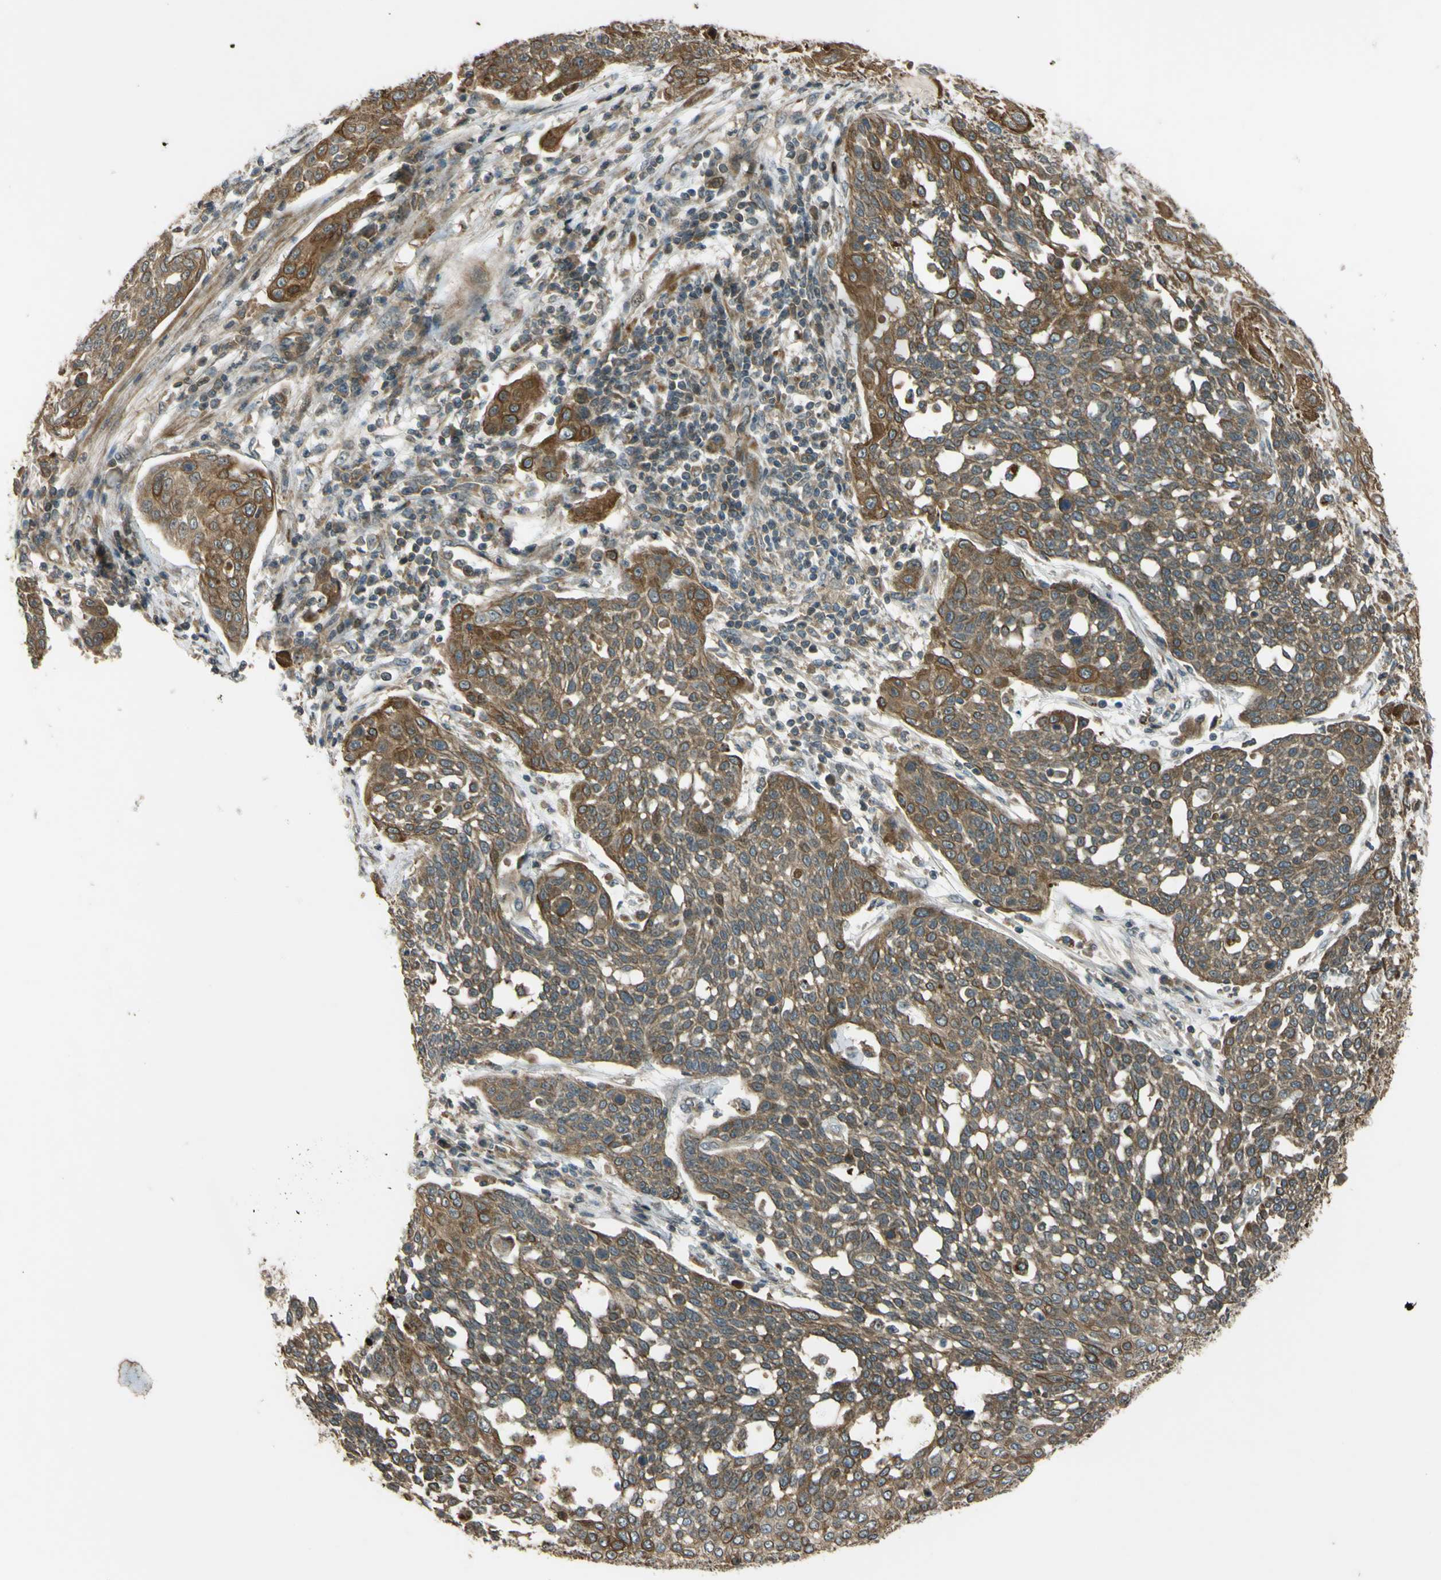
{"staining": {"intensity": "moderate", "quantity": ">75%", "location": "cytoplasmic/membranous"}, "tissue": "cervical cancer", "cell_type": "Tumor cells", "image_type": "cancer", "snomed": [{"axis": "morphology", "description": "Squamous cell carcinoma, NOS"}, {"axis": "topography", "description": "Cervix"}], "caption": "Protein expression analysis of human squamous cell carcinoma (cervical) reveals moderate cytoplasmic/membranous positivity in about >75% of tumor cells.", "gene": "FLII", "patient": {"sex": "female", "age": 34}}